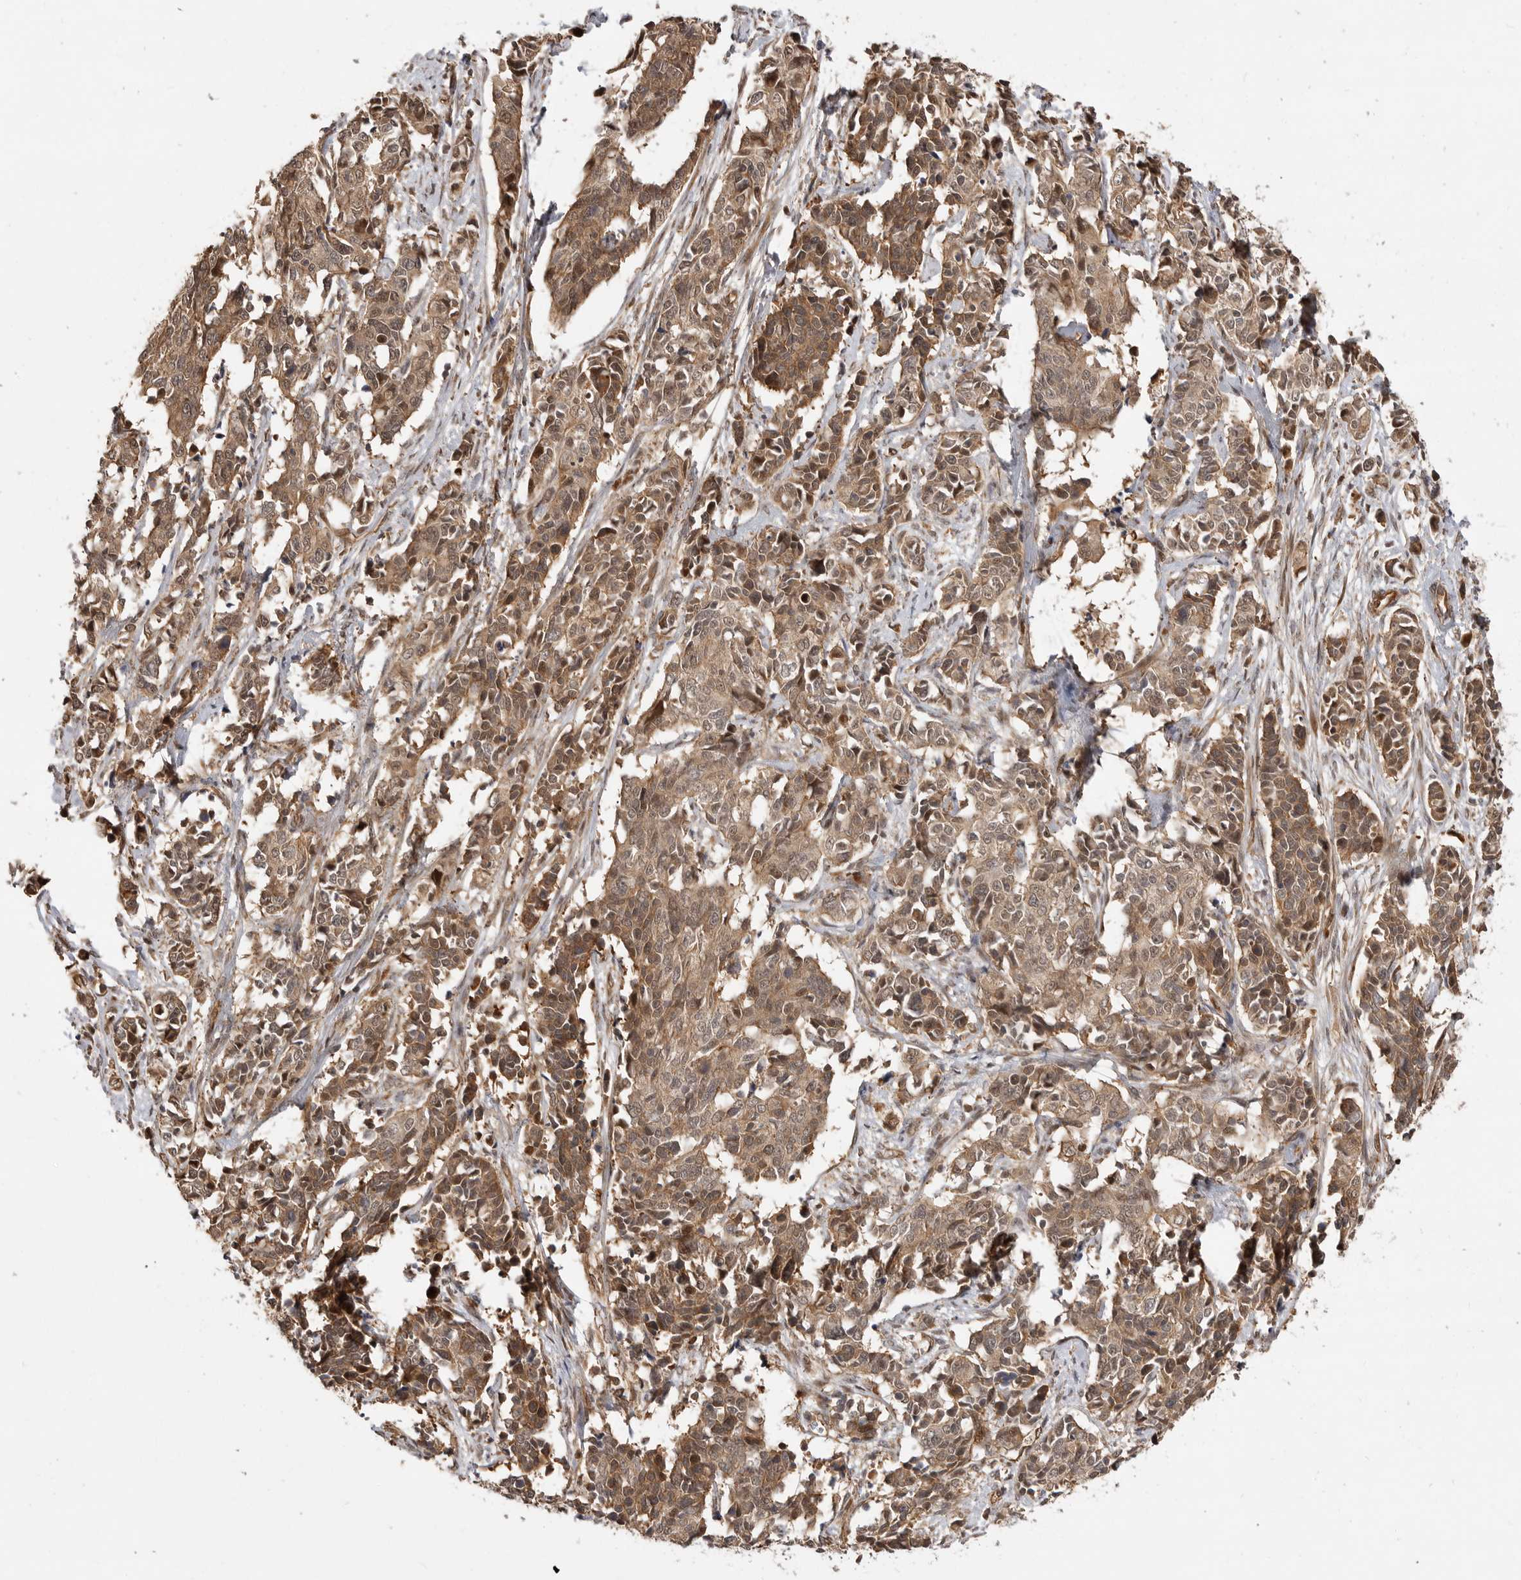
{"staining": {"intensity": "moderate", "quantity": ">75%", "location": "cytoplasmic/membranous"}, "tissue": "cervical cancer", "cell_type": "Tumor cells", "image_type": "cancer", "snomed": [{"axis": "morphology", "description": "Normal tissue, NOS"}, {"axis": "morphology", "description": "Squamous cell carcinoma, NOS"}, {"axis": "topography", "description": "Cervix"}], "caption": "A brown stain highlights moderate cytoplasmic/membranous expression of a protein in cervical squamous cell carcinoma tumor cells.", "gene": "ADPRS", "patient": {"sex": "female", "age": 35}}